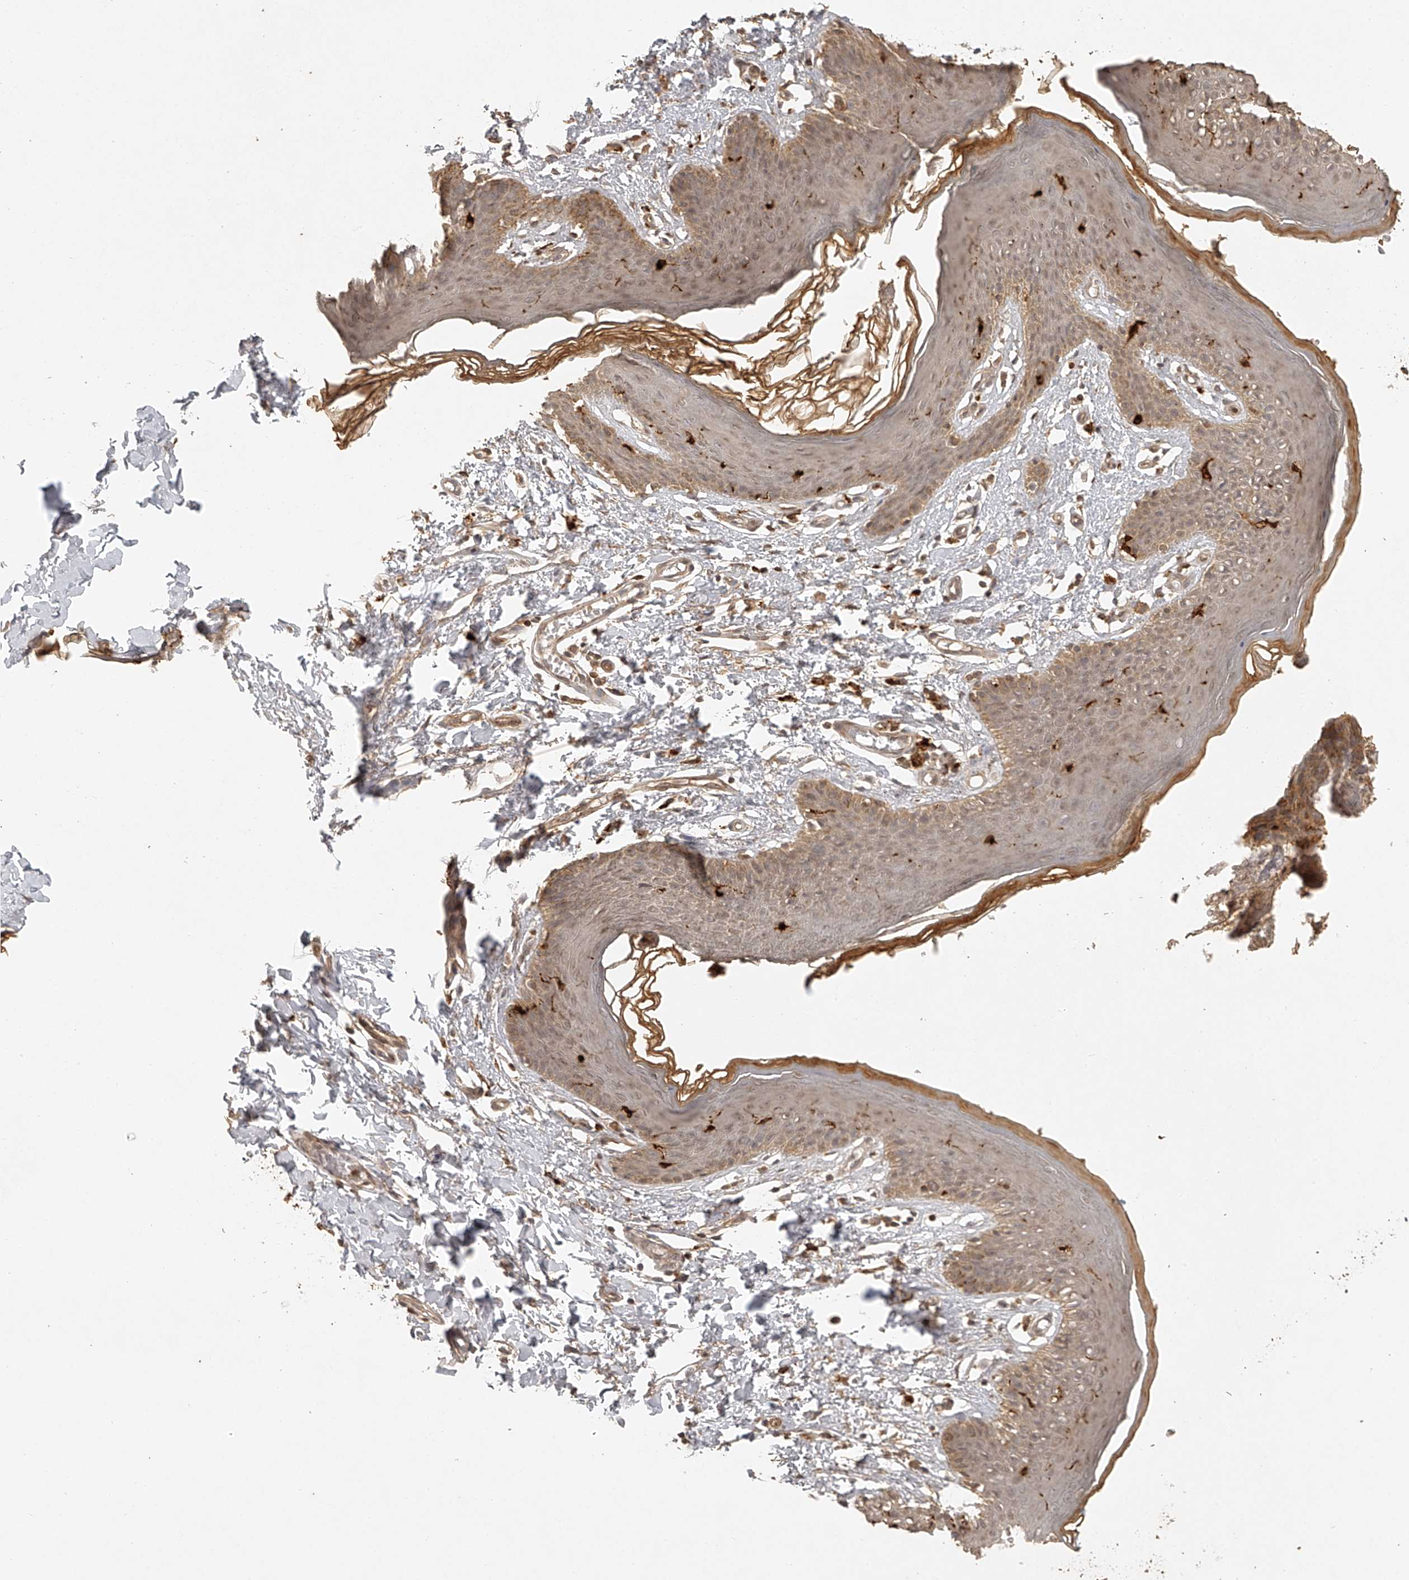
{"staining": {"intensity": "moderate", "quantity": "25%-75%", "location": "cytoplasmic/membranous"}, "tissue": "skin", "cell_type": "Epidermal cells", "image_type": "normal", "snomed": [{"axis": "morphology", "description": "Normal tissue, NOS"}, {"axis": "topography", "description": "Vulva"}], "caption": "Skin stained with immunohistochemistry (IHC) demonstrates moderate cytoplasmic/membranous expression in approximately 25%-75% of epidermal cells. (IHC, brightfield microscopy, high magnification).", "gene": "BCL2L11", "patient": {"sex": "female", "age": 66}}